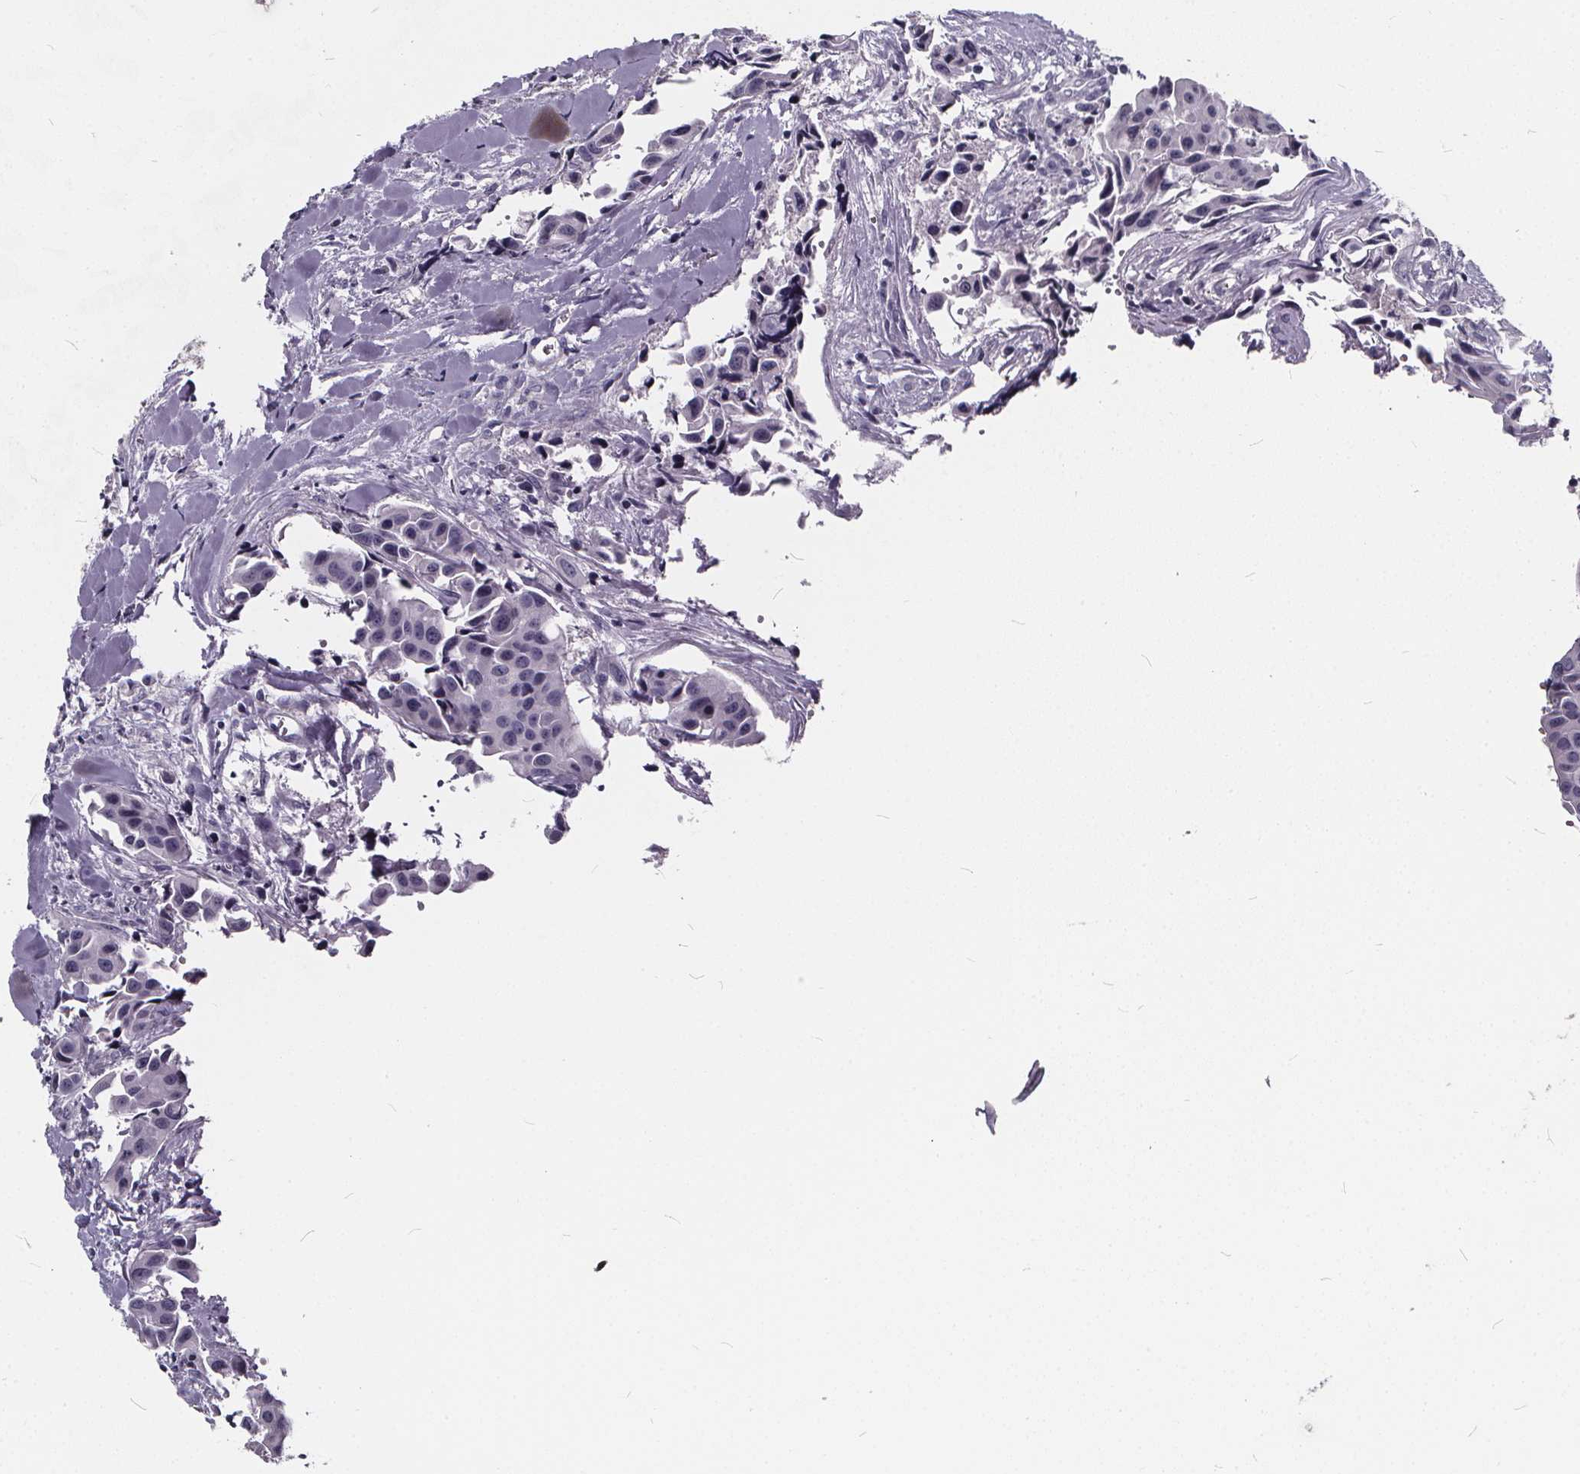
{"staining": {"intensity": "negative", "quantity": "none", "location": "none"}, "tissue": "head and neck cancer", "cell_type": "Tumor cells", "image_type": "cancer", "snomed": [{"axis": "morphology", "description": "Adenocarcinoma, NOS"}, {"axis": "topography", "description": "Head-Neck"}], "caption": "There is no significant positivity in tumor cells of head and neck cancer.", "gene": "SPEF2", "patient": {"sex": "male", "age": 76}}